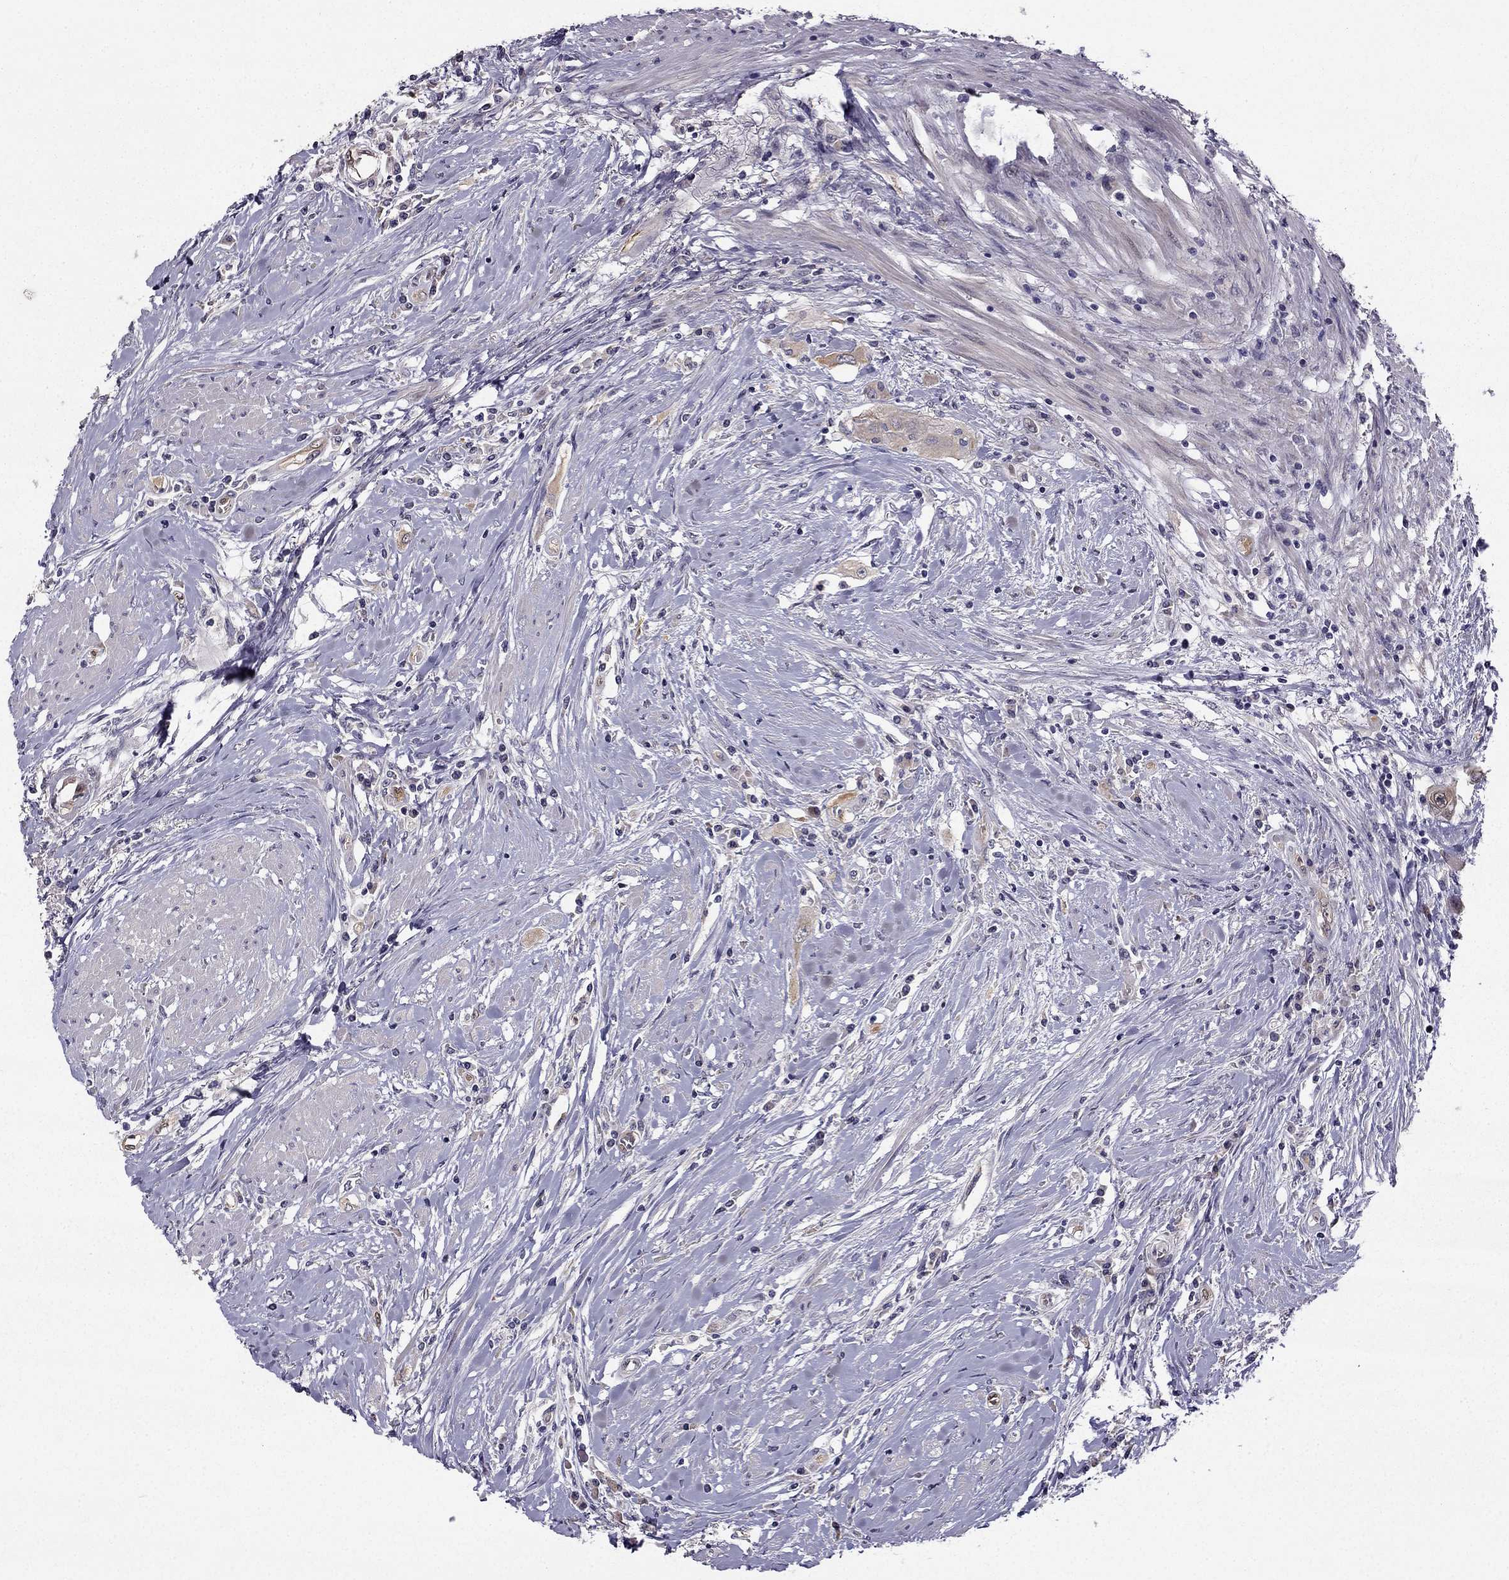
{"staining": {"intensity": "moderate", "quantity": "<25%", "location": "cytoplasmic/membranous"}, "tissue": "colorectal cancer", "cell_type": "Tumor cells", "image_type": "cancer", "snomed": [{"axis": "morphology", "description": "Adenocarcinoma, NOS"}, {"axis": "topography", "description": "Rectum"}], "caption": "The image displays a brown stain indicating the presence of a protein in the cytoplasmic/membranous of tumor cells in colorectal cancer (adenocarcinoma).", "gene": "NQO1", "patient": {"sex": "male", "age": 59}}